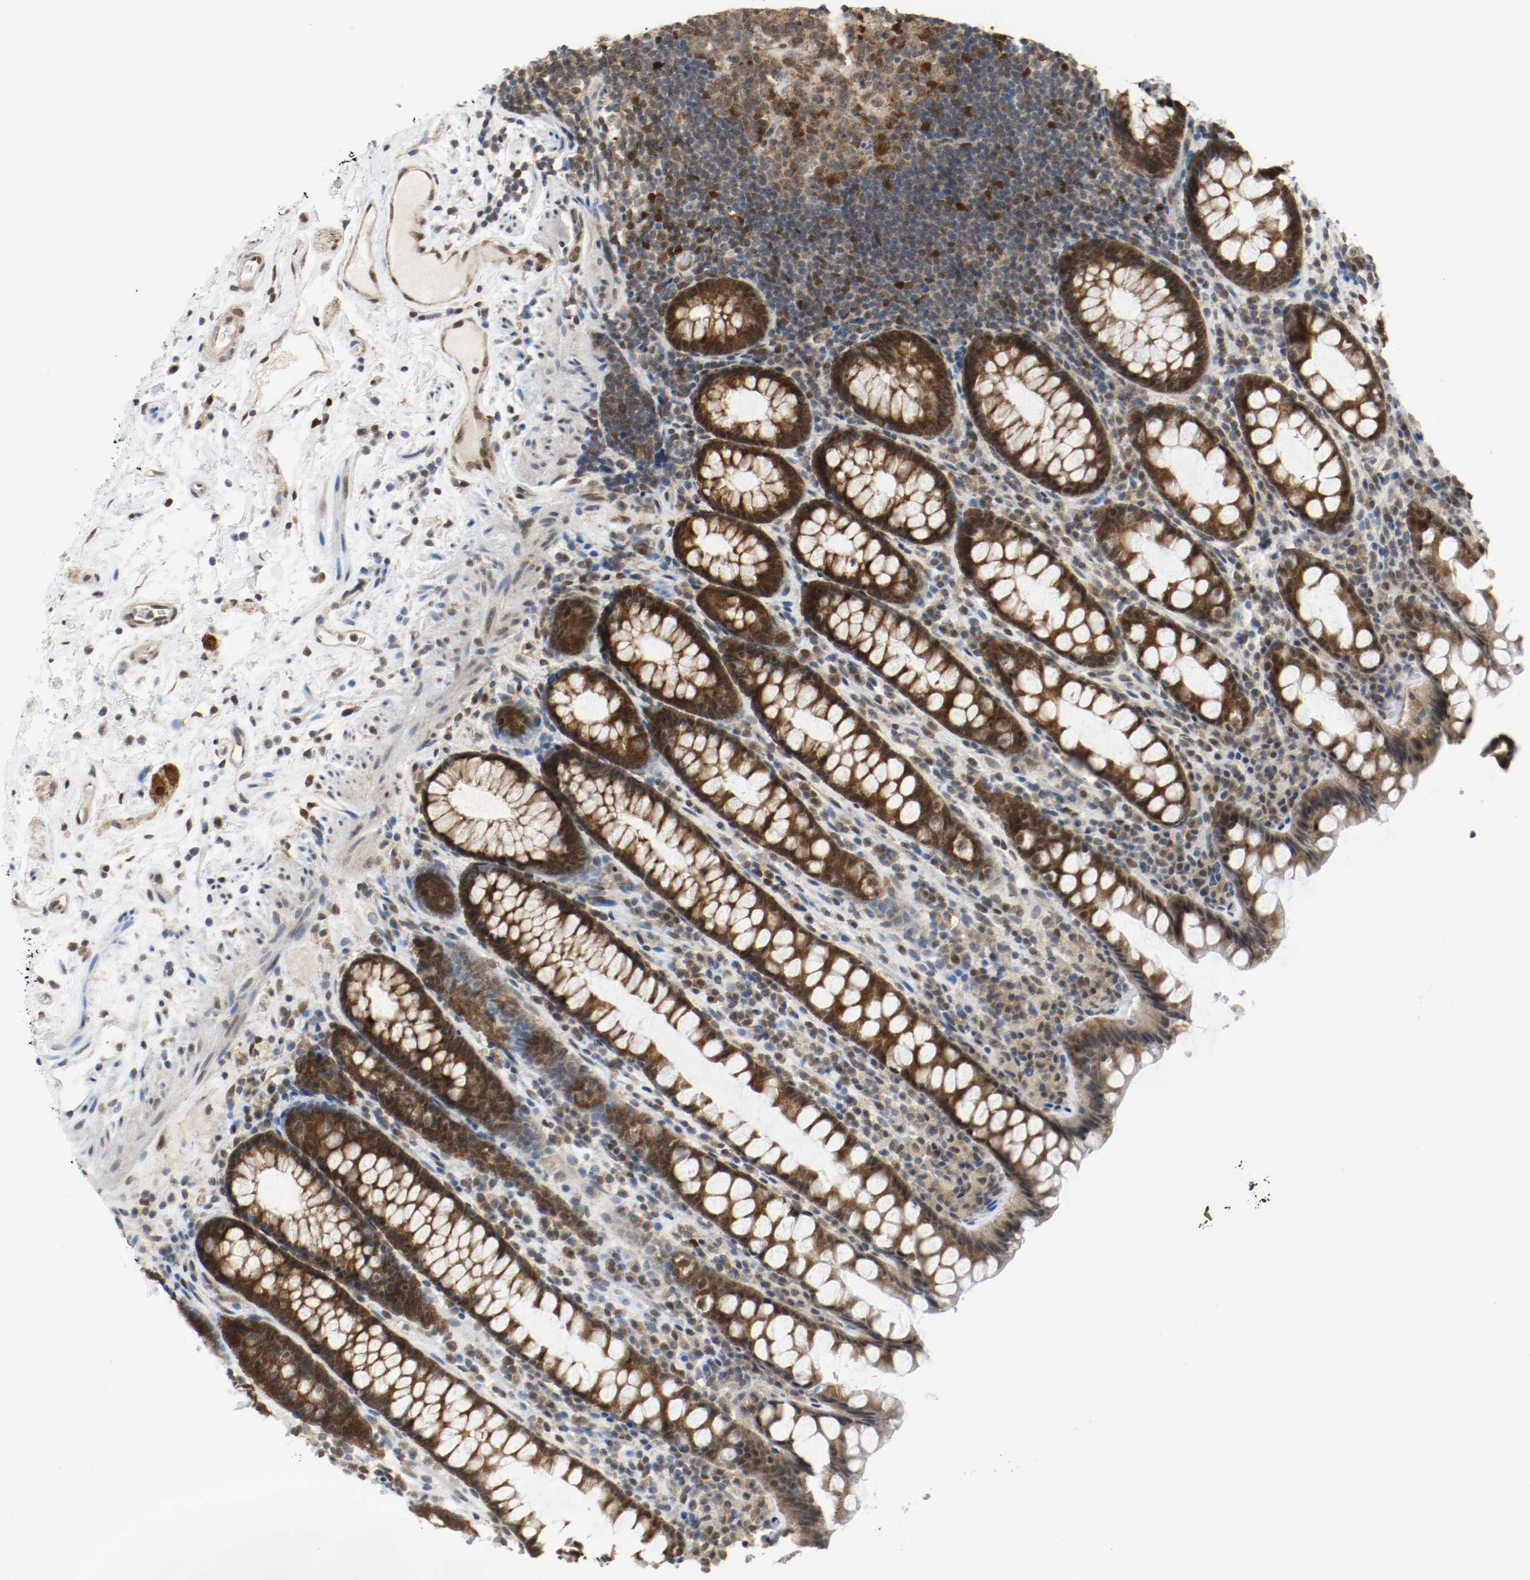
{"staining": {"intensity": "strong", "quantity": ">75%", "location": "cytoplasmic/membranous,nuclear"}, "tissue": "rectum", "cell_type": "Glandular cells", "image_type": "normal", "snomed": [{"axis": "morphology", "description": "Normal tissue, NOS"}, {"axis": "topography", "description": "Rectum"}], "caption": "Immunohistochemical staining of normal rectum exhibits >75% levels of strong cytoplasmic/membranous,nuclear protein positivity in approximately >75% of glandular cells. The protein of interest is shown in brown color, while the nuclei are stained blue.", "gene": "PPME1", "patient": {"sex": "male", "age": 92}}